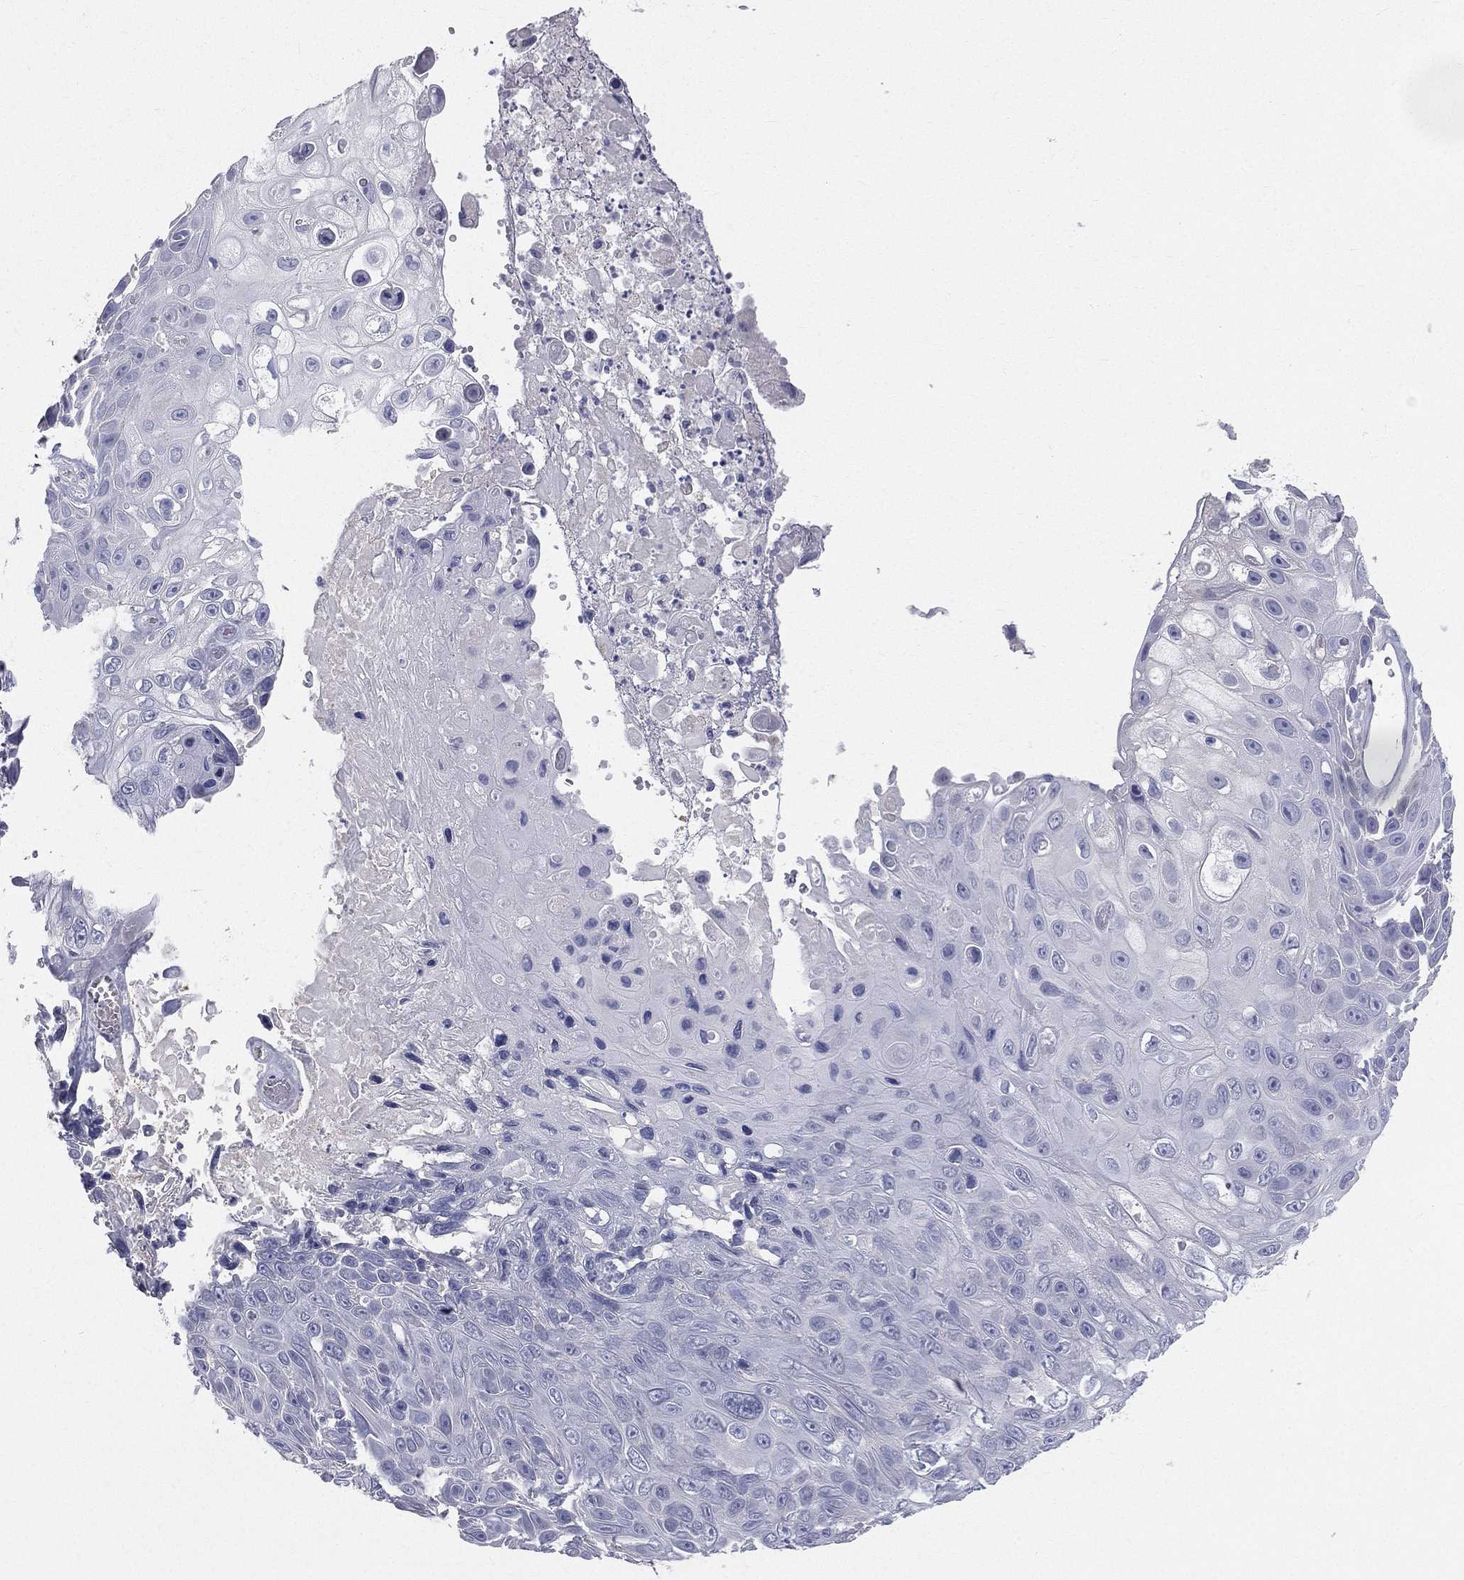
{"staining": {"intensity": "negative", "quantity": "none", "location": "none"}, "tissue": "skin cancer", "cell_type": "Tumor cells", "image_type": "cancer", "snomed": [{"axis": "morphology", "description": "Squamous cell carcinoma, NOS"}, {"axis": "topography", "description": "Skin"}], "caption": "IHC micrograph of neoplastic tissue: skin squamous cell carcinoma stained with DAB (3,3'-diaminobenzidine) reveals no significant protein positivity in tumor cells.", "gene": "STK31", "patient": {"sex": "male", "age": 82}}